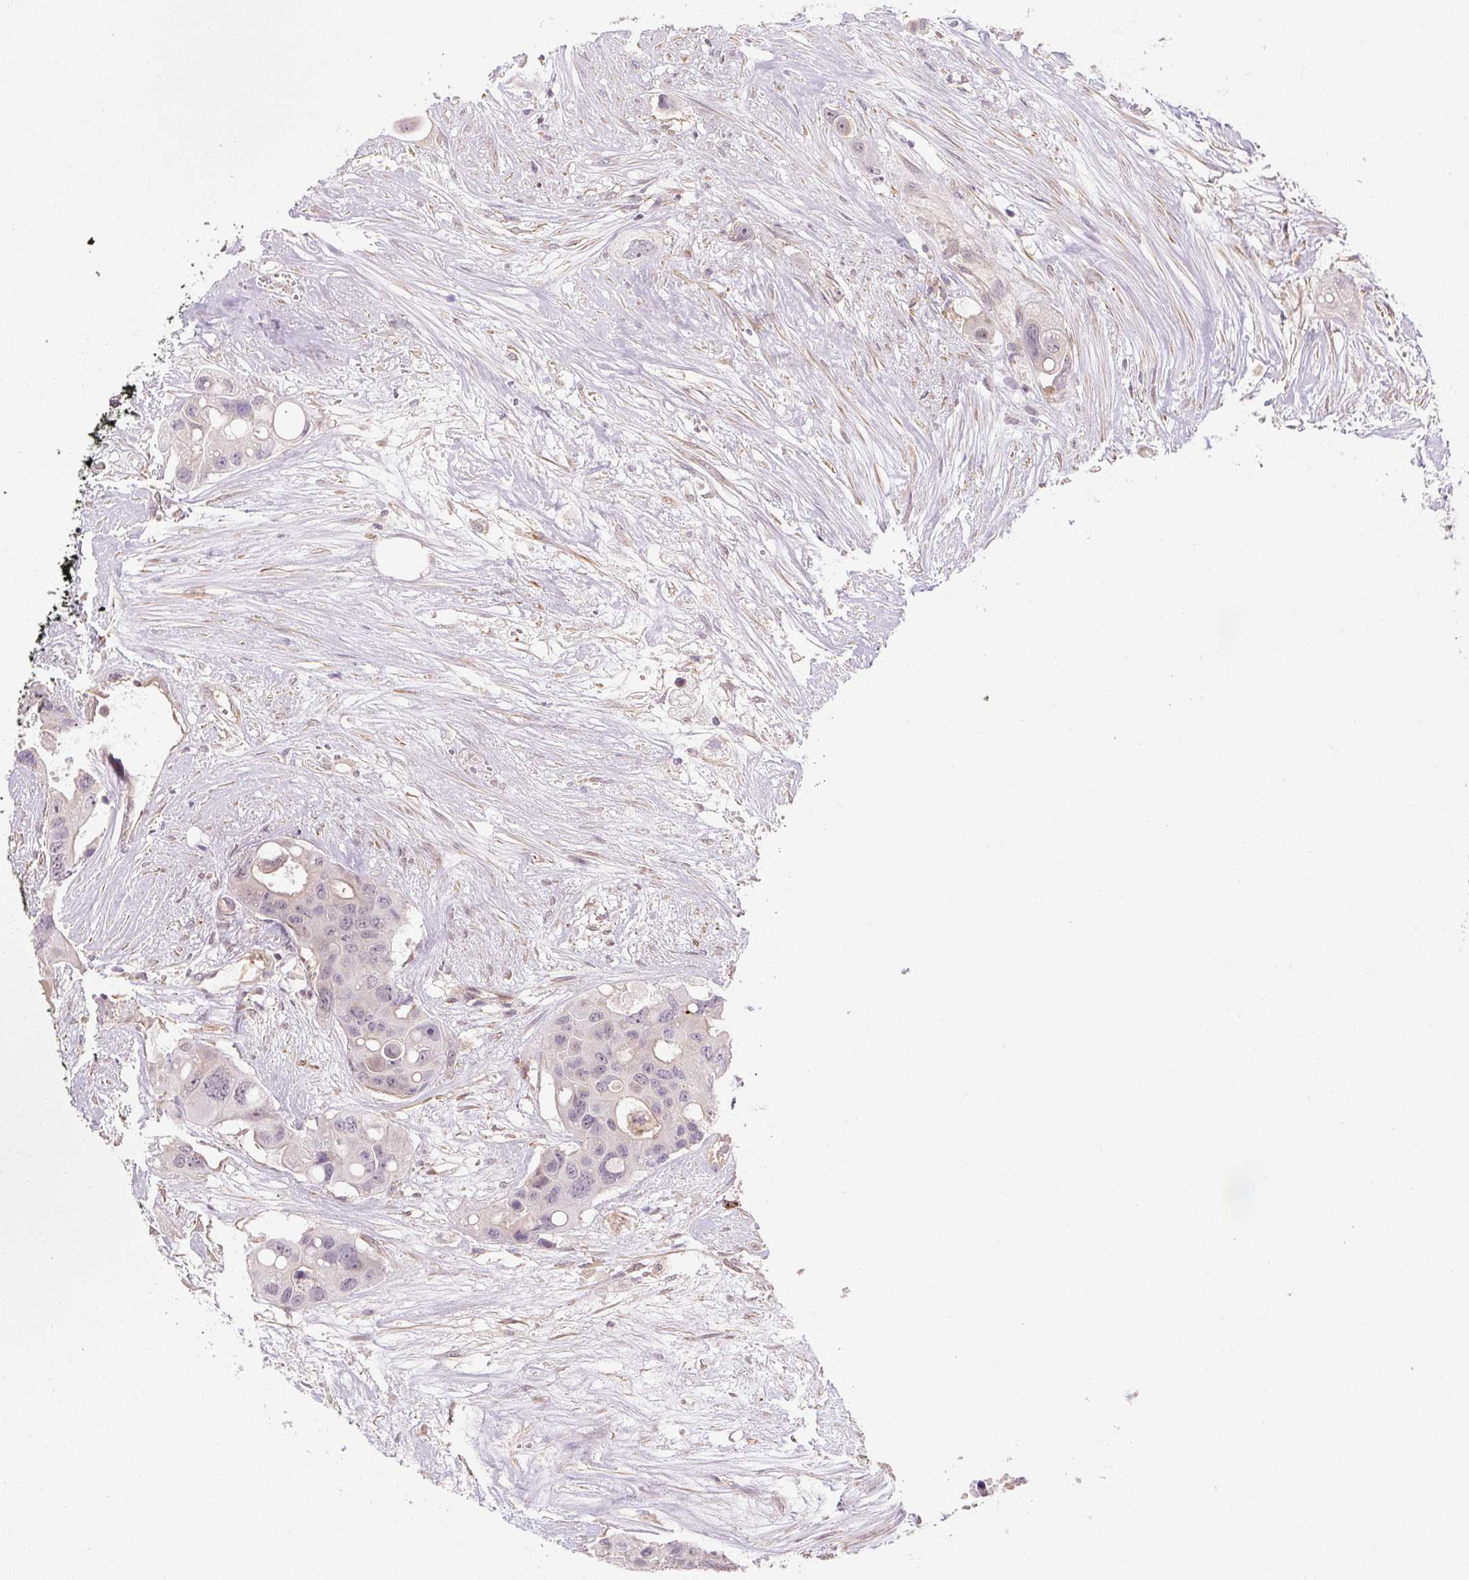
{"staining": {"intensity": "negative", "quantity": "none", "location": "none"}, "tissue": "colorectal cancer", "cell_type": "Tumor cells", "image_type": "cancer", "snomed": [{"axis": "morphology", "description": "Adenocarcinoma, NOS"}, {"axis": "topography", "description": "Colon"}], "caption": "Immunohistochemistry of human colorectal cancer exhibits no positivity in tumor cells. (DAB (3,3'-diaminobenzidine) immunohistochemistry (IHC) visualized using brightfield microscopy, high magnification).", "gene": "RB1CC1", "patient": {"sex": "male", "age": 77}}